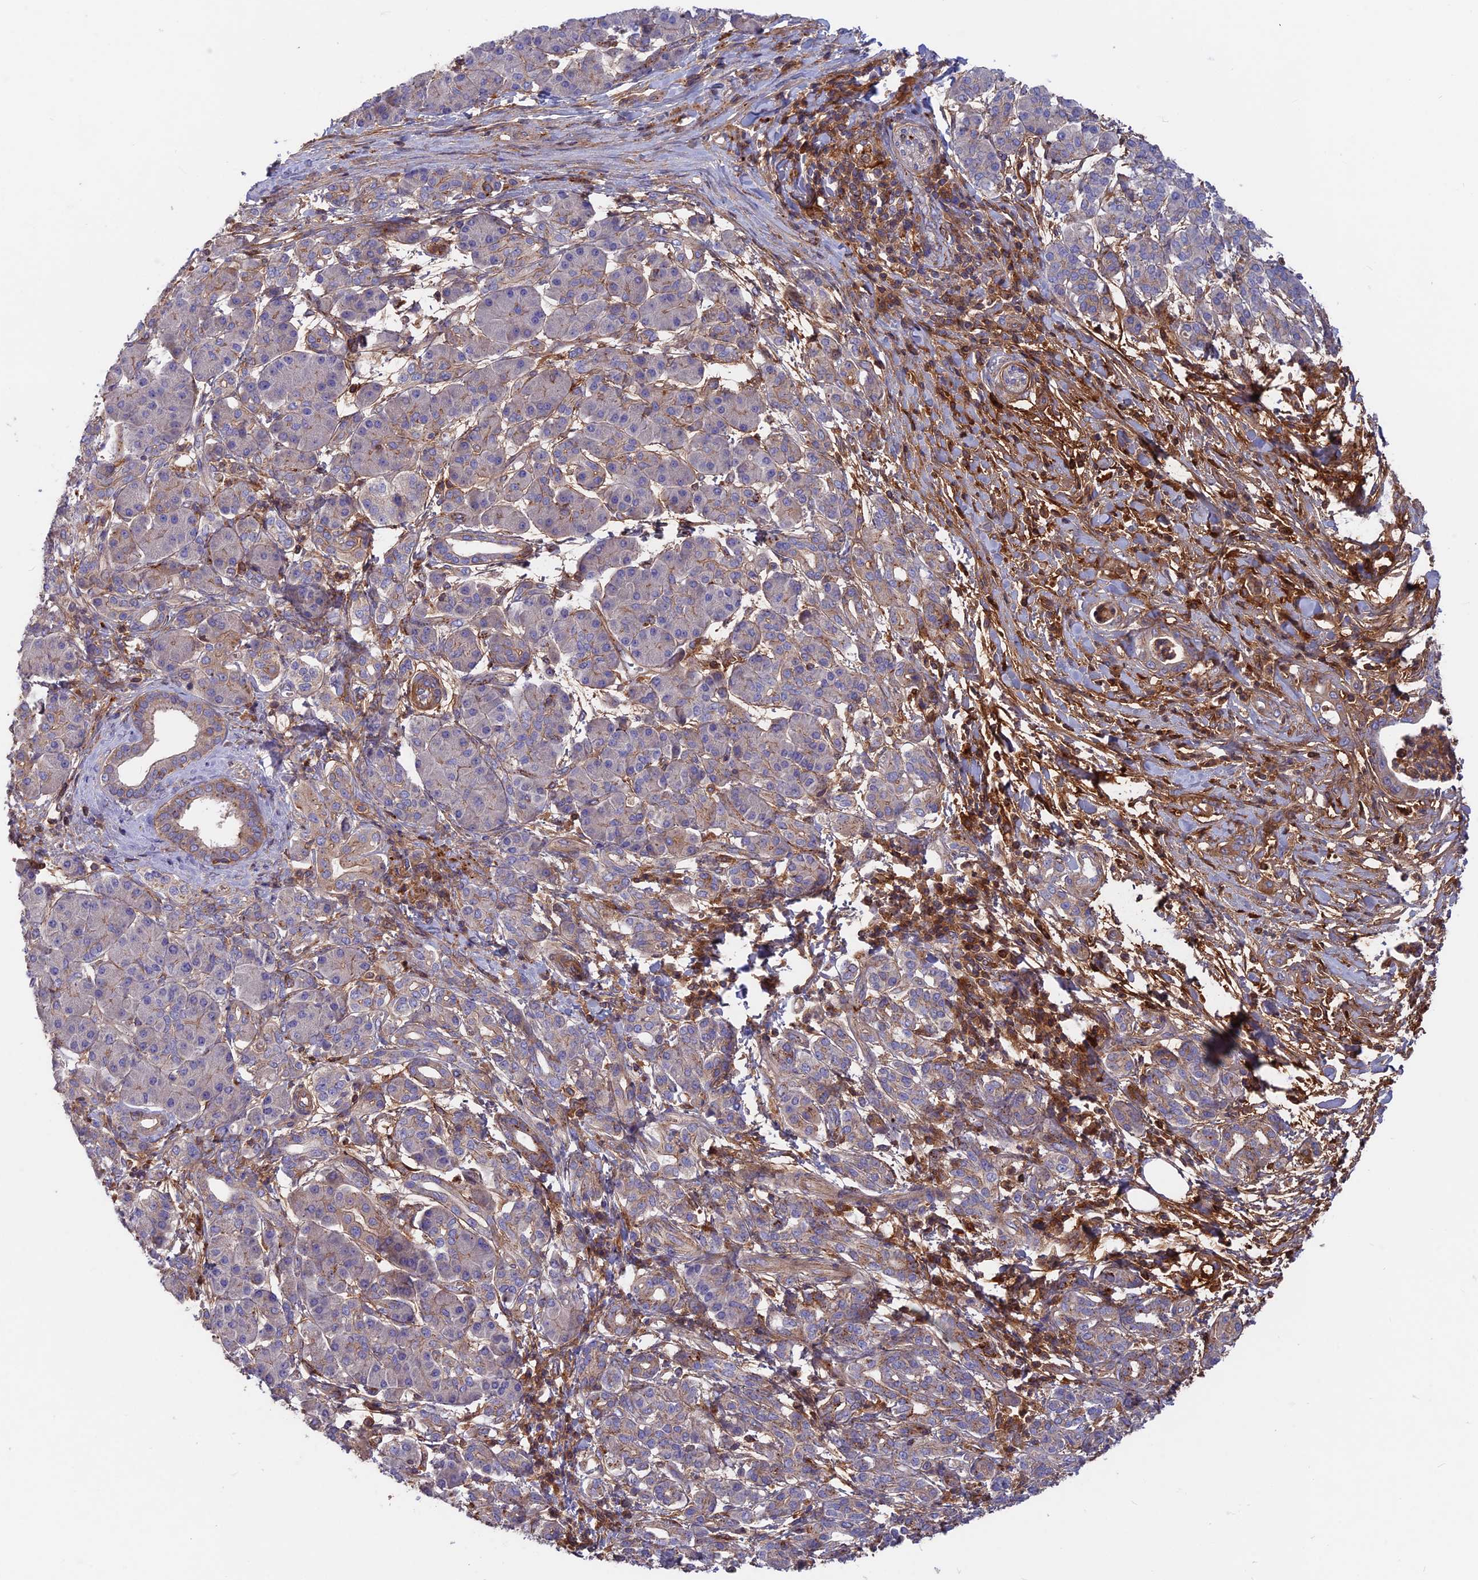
{"staining": {"intensity": "weak", "quantity": "<25%", "location": "cytoplasmic/membranous"}, "tissue": "pancreatic cancer", "cell_type": "Tumor cells", "image_type": "cancer", "snomed": [{"axis": "morphology", "description": "Normal tissue, NOS"}, {"axis": "morphology", "description": "Adenocarcinoma, NOS"}, {"axis": "topography", "description": "Pancreas"}], "caption": "This is an immunohistochemistry histopathology image of human adenocarcinoma (pancreatic). There is no staining in tumor cells.", "gene": "CPNE7", "patient": {"sex": "female", "age": 55}}